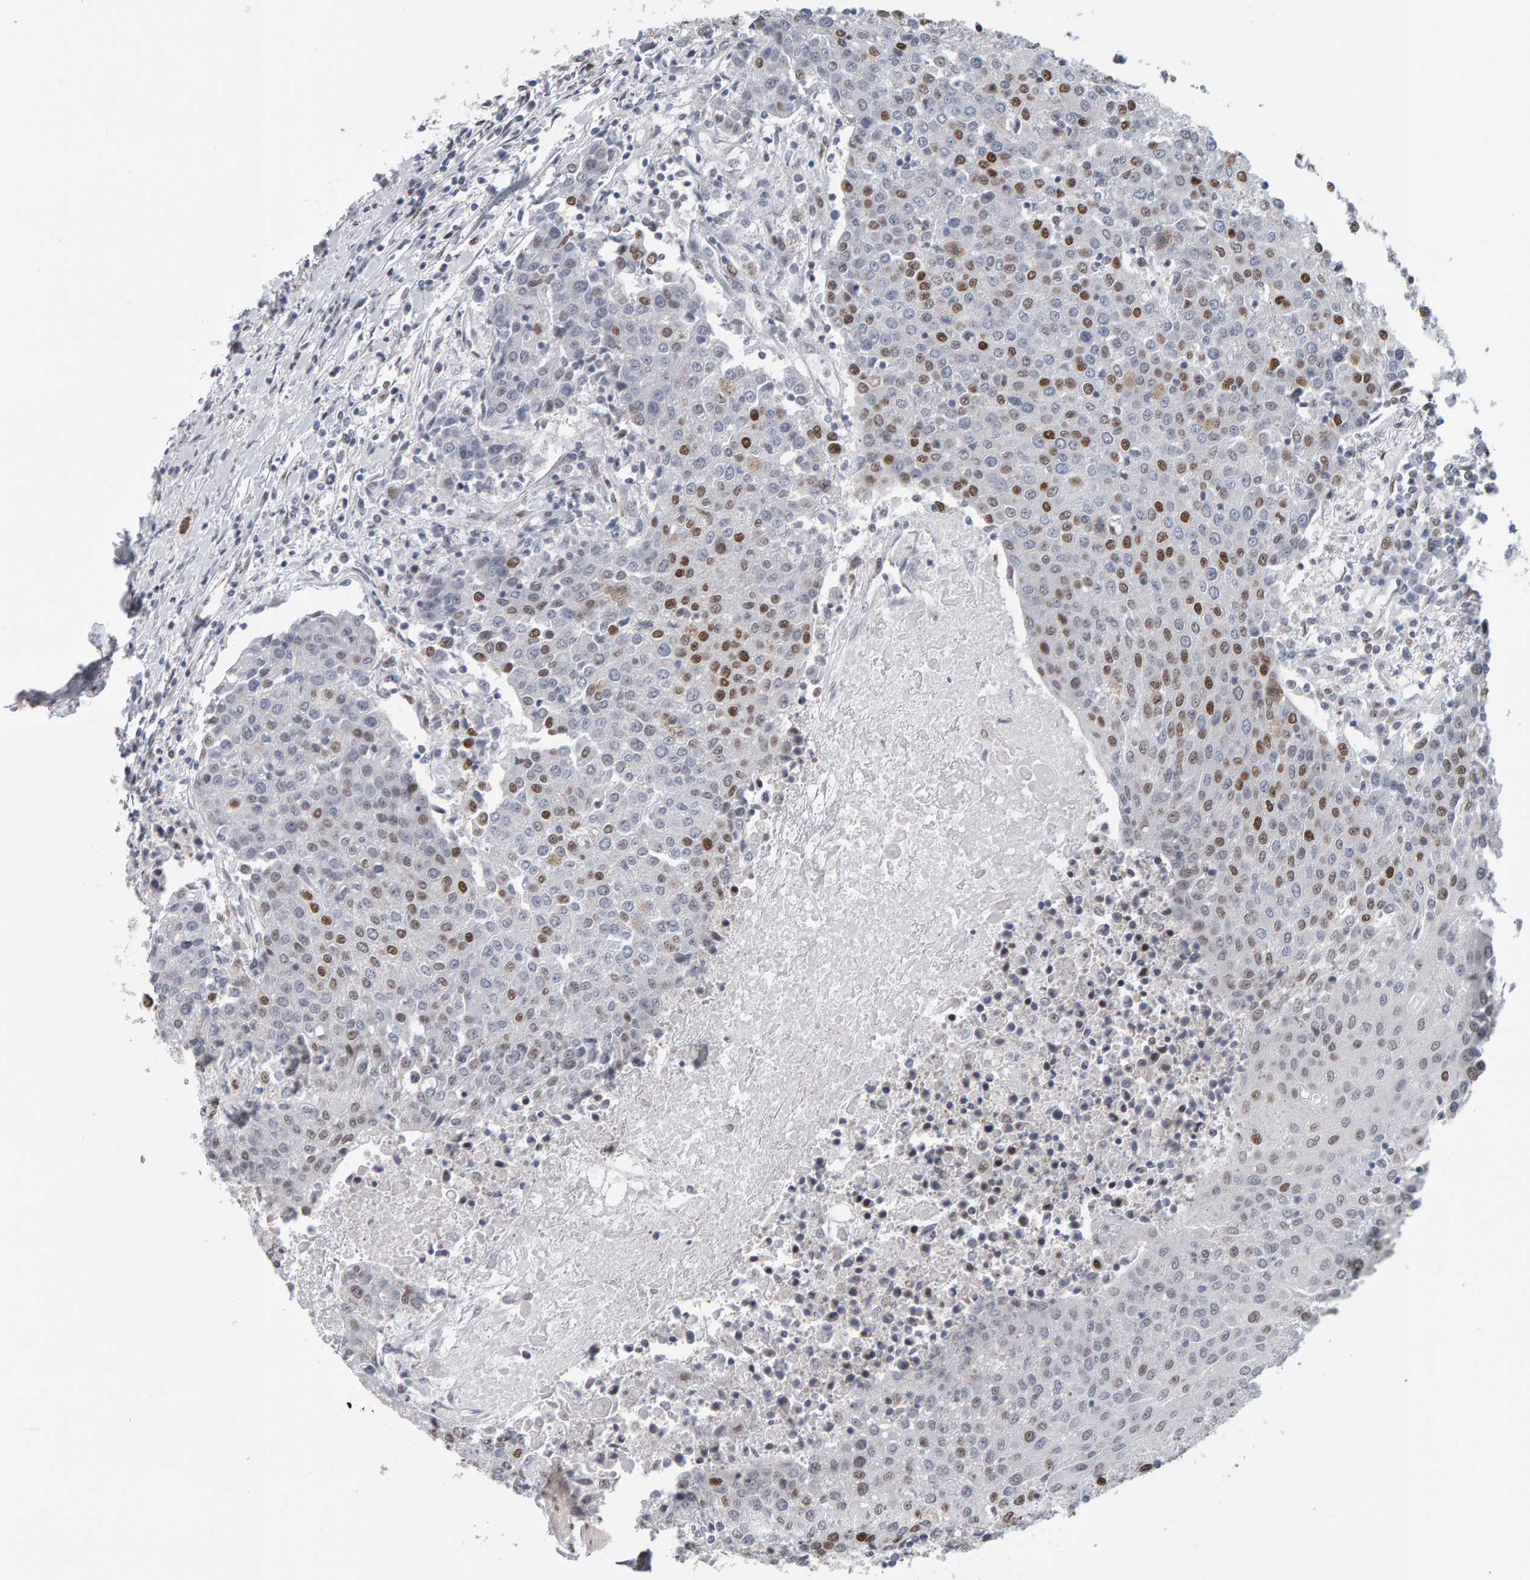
{"staining": {"intensity": "strong", "quantity": "25%-75%", "location": "nuclear"}, "tissue": "urothelial cancer", "cell_type": "Tumor cells", "image_type": "cancer", "snomed": [{"axis": "morphology", "description": "Urothelial carcinoma, High grade"}, {"axis": "topography", "description": "Urinary bladder"}], "caption": "Protein expression analysis of urothelial carcinoma (high-grade) demonstrates strong nuclear positivity in about 25%-75% of tumor cells. The staining was performed using DAB (3,3'-diaminobenzidine) to visualize the protein expression in brown, while the nuclei were stained in blue with hematoxylin (Magnification: 20x).", "gene": "ATF7IP", "patient": {"sex": "female", "age": 85}}